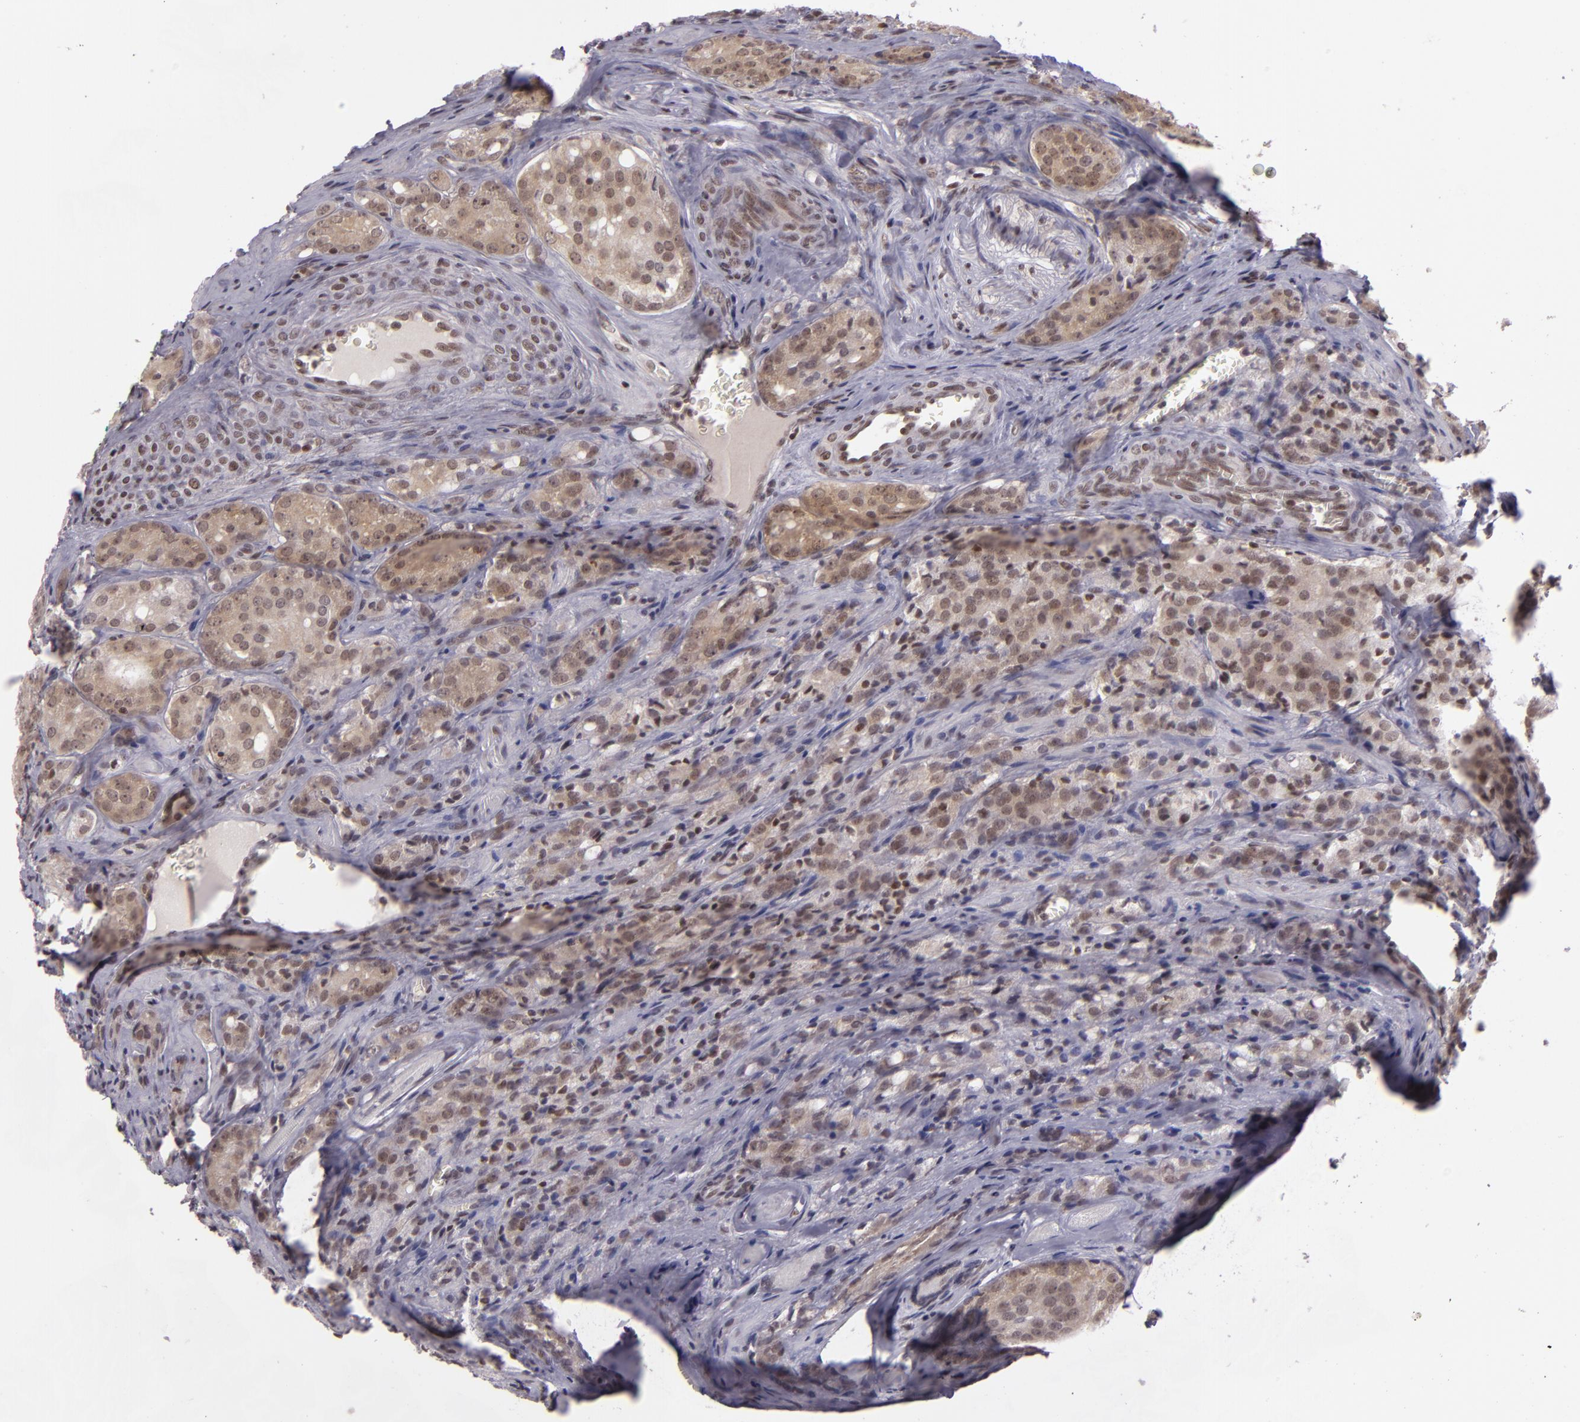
{"staining": {"intensity": "weak", "quantity": ">75%", "location": "cytoplasmic/membranous,nuclear"}, "tissue": "prostate cancer", "cell_type": "Tumor cells", "image_type": "cancer", "snomed": [{"axis": "morphology", "description": "Adenocarcinoma, Medium grade"}, {"axis": "topography", "description": "Prostate"}], "caption": "Protein expression analysis of human prostate medium-grade adenocarcinoma reveals weak cytoplasmic/membranous and nuclear expression in approximately >75% of tumor cells. The staining was performed using DAB to visualize the protein expression in brown, while the nuclei were stained in blue with hematoxylin (Magnification: 20x).", "gene": "ZFX", "patient": {"sex": "male", "age": 60}}